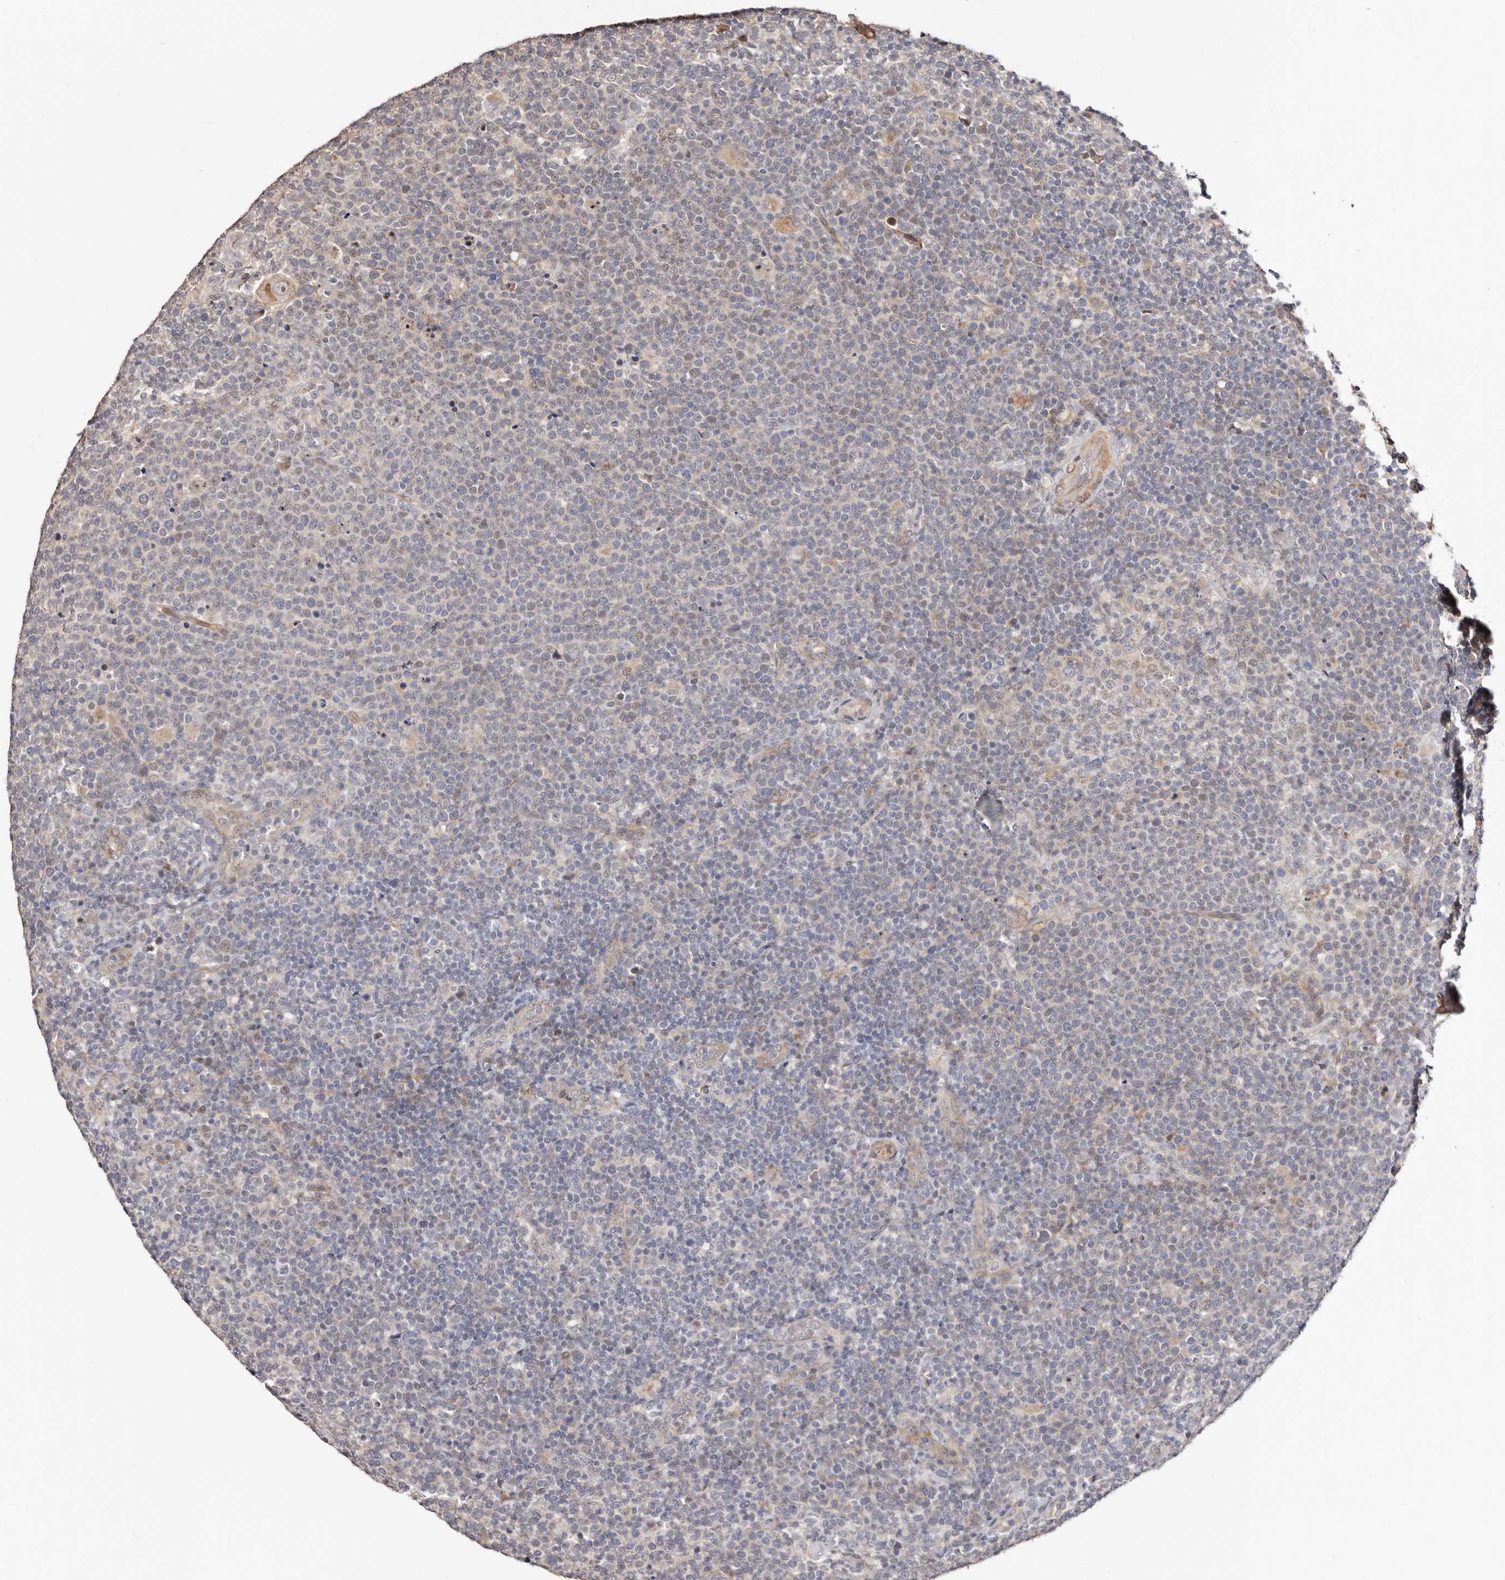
{"staining": {"intensity": "negative", "quantity": "none", "location": "none"}, "tissue": "lymphoma", "cell_type": "Tumor cells", "image_type": "cancer", "snomed": [{"axis": "morphology", "description": "Malignant lymphoma, non-Hodgkin's type, High grade"}, {"axis": "topography", "description": "Lymph node"}], "caption": "This photomicrograph is of lymphoma stained with immunohistochemistry (IHC) to label a protein in brown with the nuclei are counter-stained blue. There is no staining in tumor cells. The staining was performed using DAB (3,3'-diaminobenzidine) to visualize the protein expression in brown, while the nuclei were stained in blue with hematoxylin (Magnification: 20x).", "gene": "TRIP13", "patient": {"sex": "male", "age": 61}}